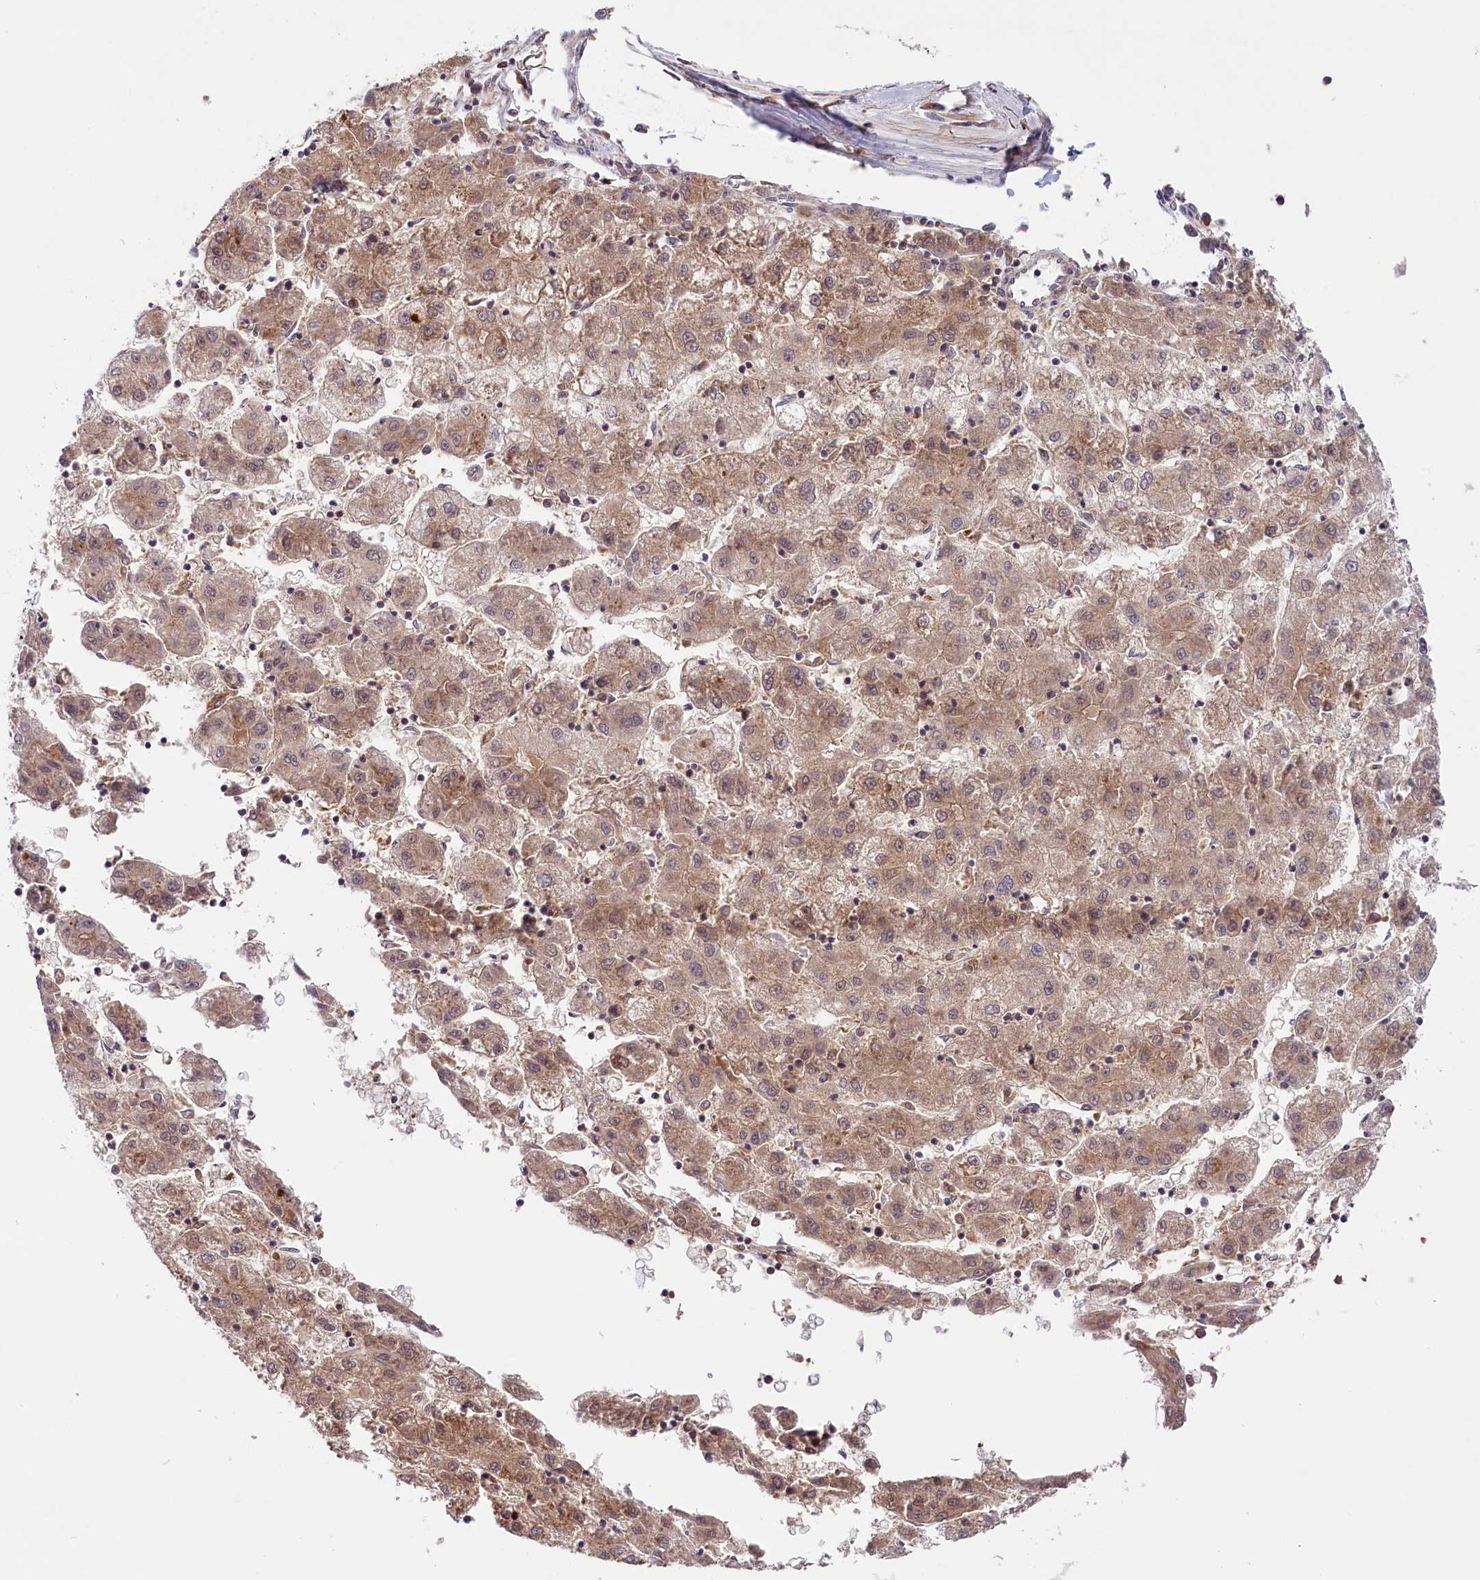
{"staining": {"intensity": "weak", "quantity": ">75%", "location": "cytoplasmic/membranous,nuclear"}, "tissue": "liver cancer", "cell_type": "Tumor cells", "image_type": "cancer", "snomed": [{"axis": "morphology", "description": "Carcinoma, Hepatocellular, NOS"}, {"axis": "topography", "description": "Liver"}], "caption": "Immunohistochemistry (IHC) micrograph of neoplastic tissue: human liver cancer (hepatocellular carcinoma) stained using IHC shows low levels of weak protein expression localized specifically in the cytoplasmic/membranous and nuclear of tumor cells, appearing as a cytoplasmic/membranous and nuclear brown color.", "gene": "COG8", "patient": {"sex": "male", "age": 72}}